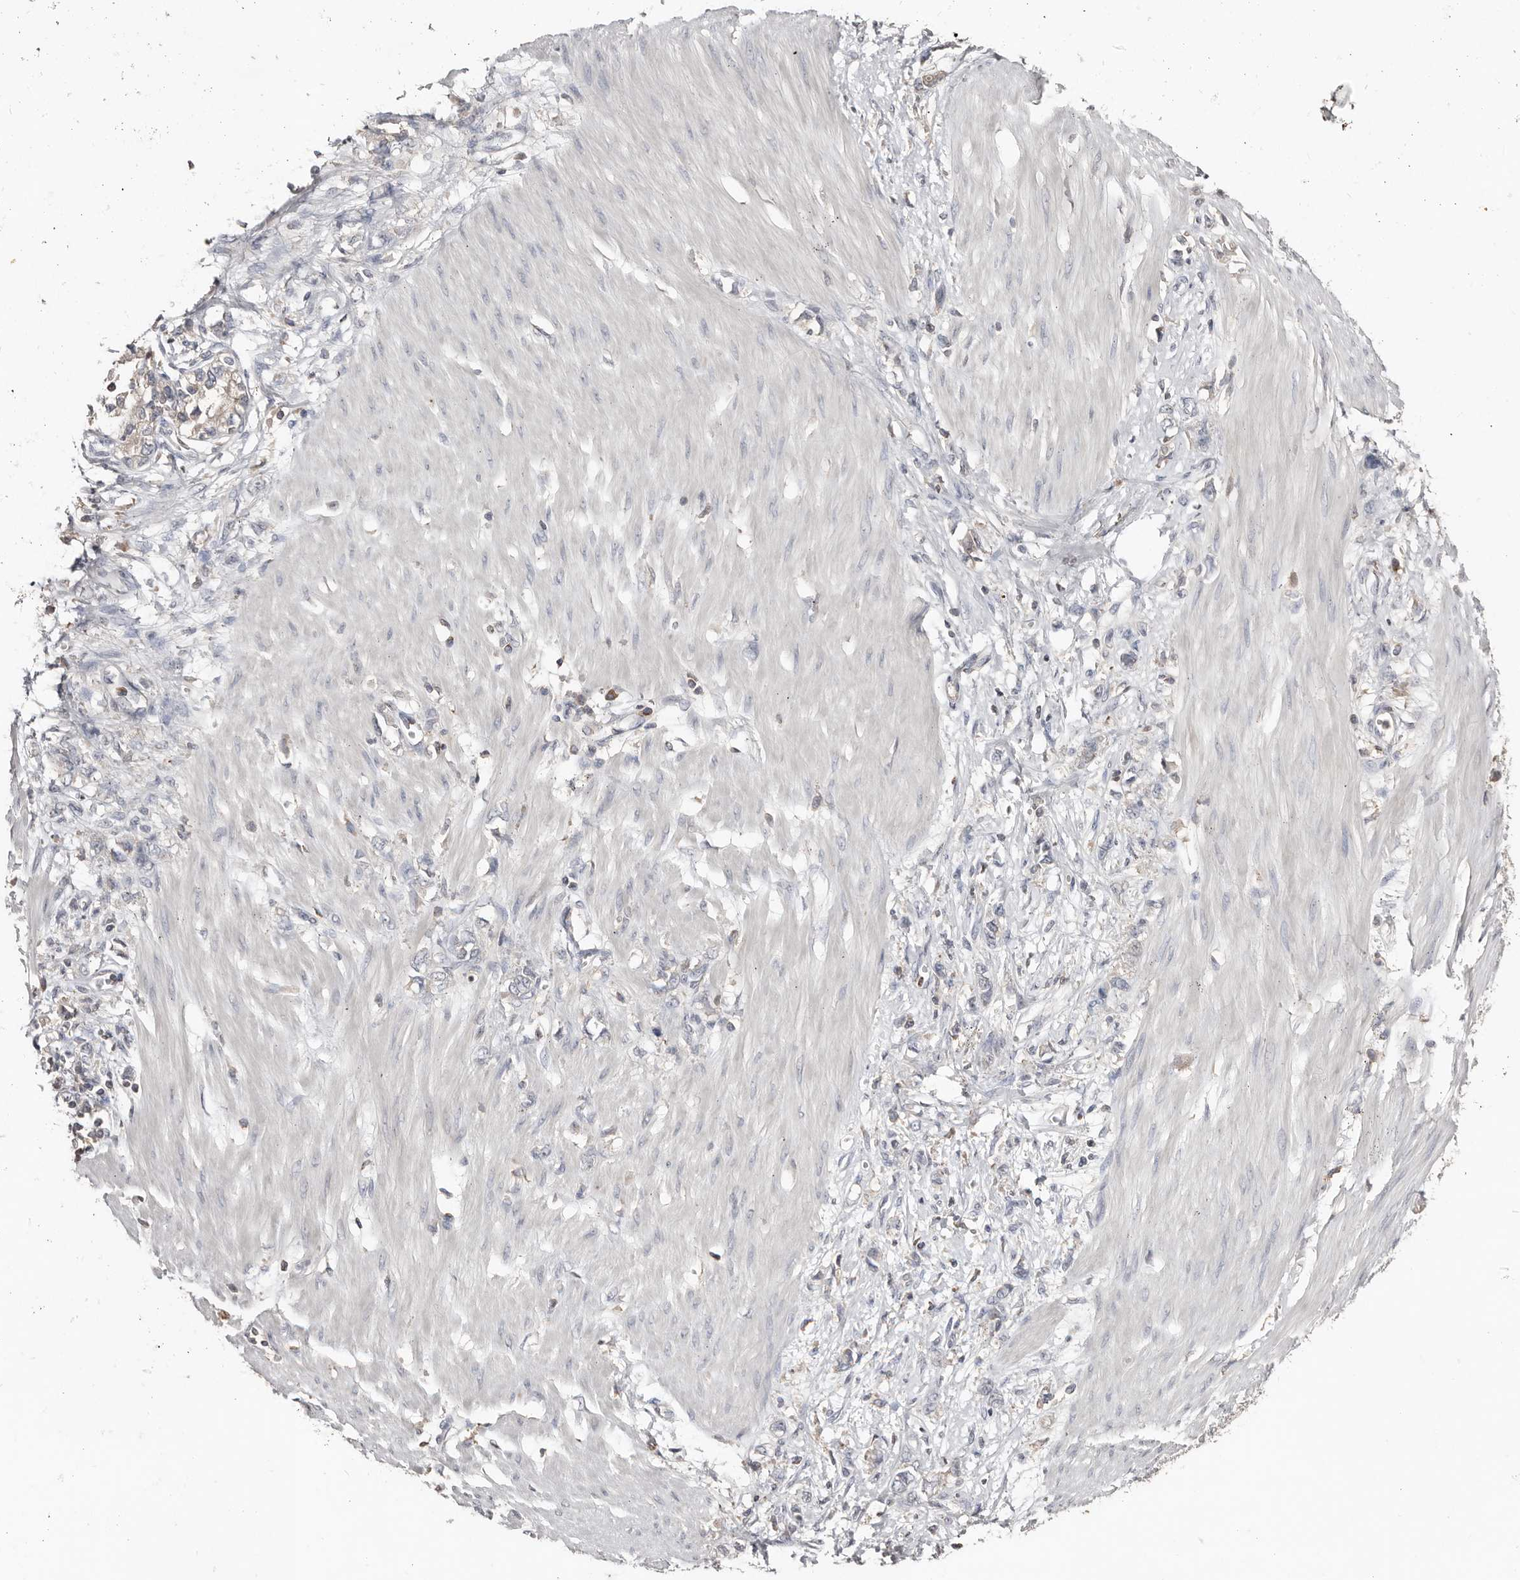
{"staining": {"intensity": "negative", "quantity": "none", "location": "none"}, "tissue": "stomach cancer", "cell_type": "Tumor cells", "image_type": "cancer", "snomed": [{"axis": "morphology", "description": "Adenocarcinoma, NOS"}, {"axis": "topography", "description": "Stomach"}], "caption": "High power microscopy micrograph of an immunohistochemistry micrograph of stomach adenocarcinoma, revealing no significant expression in tumor cells. Nuclei are stained in blue.", "gene": "SLC39A2", "patient": {"sex": "female", "age": 76}}